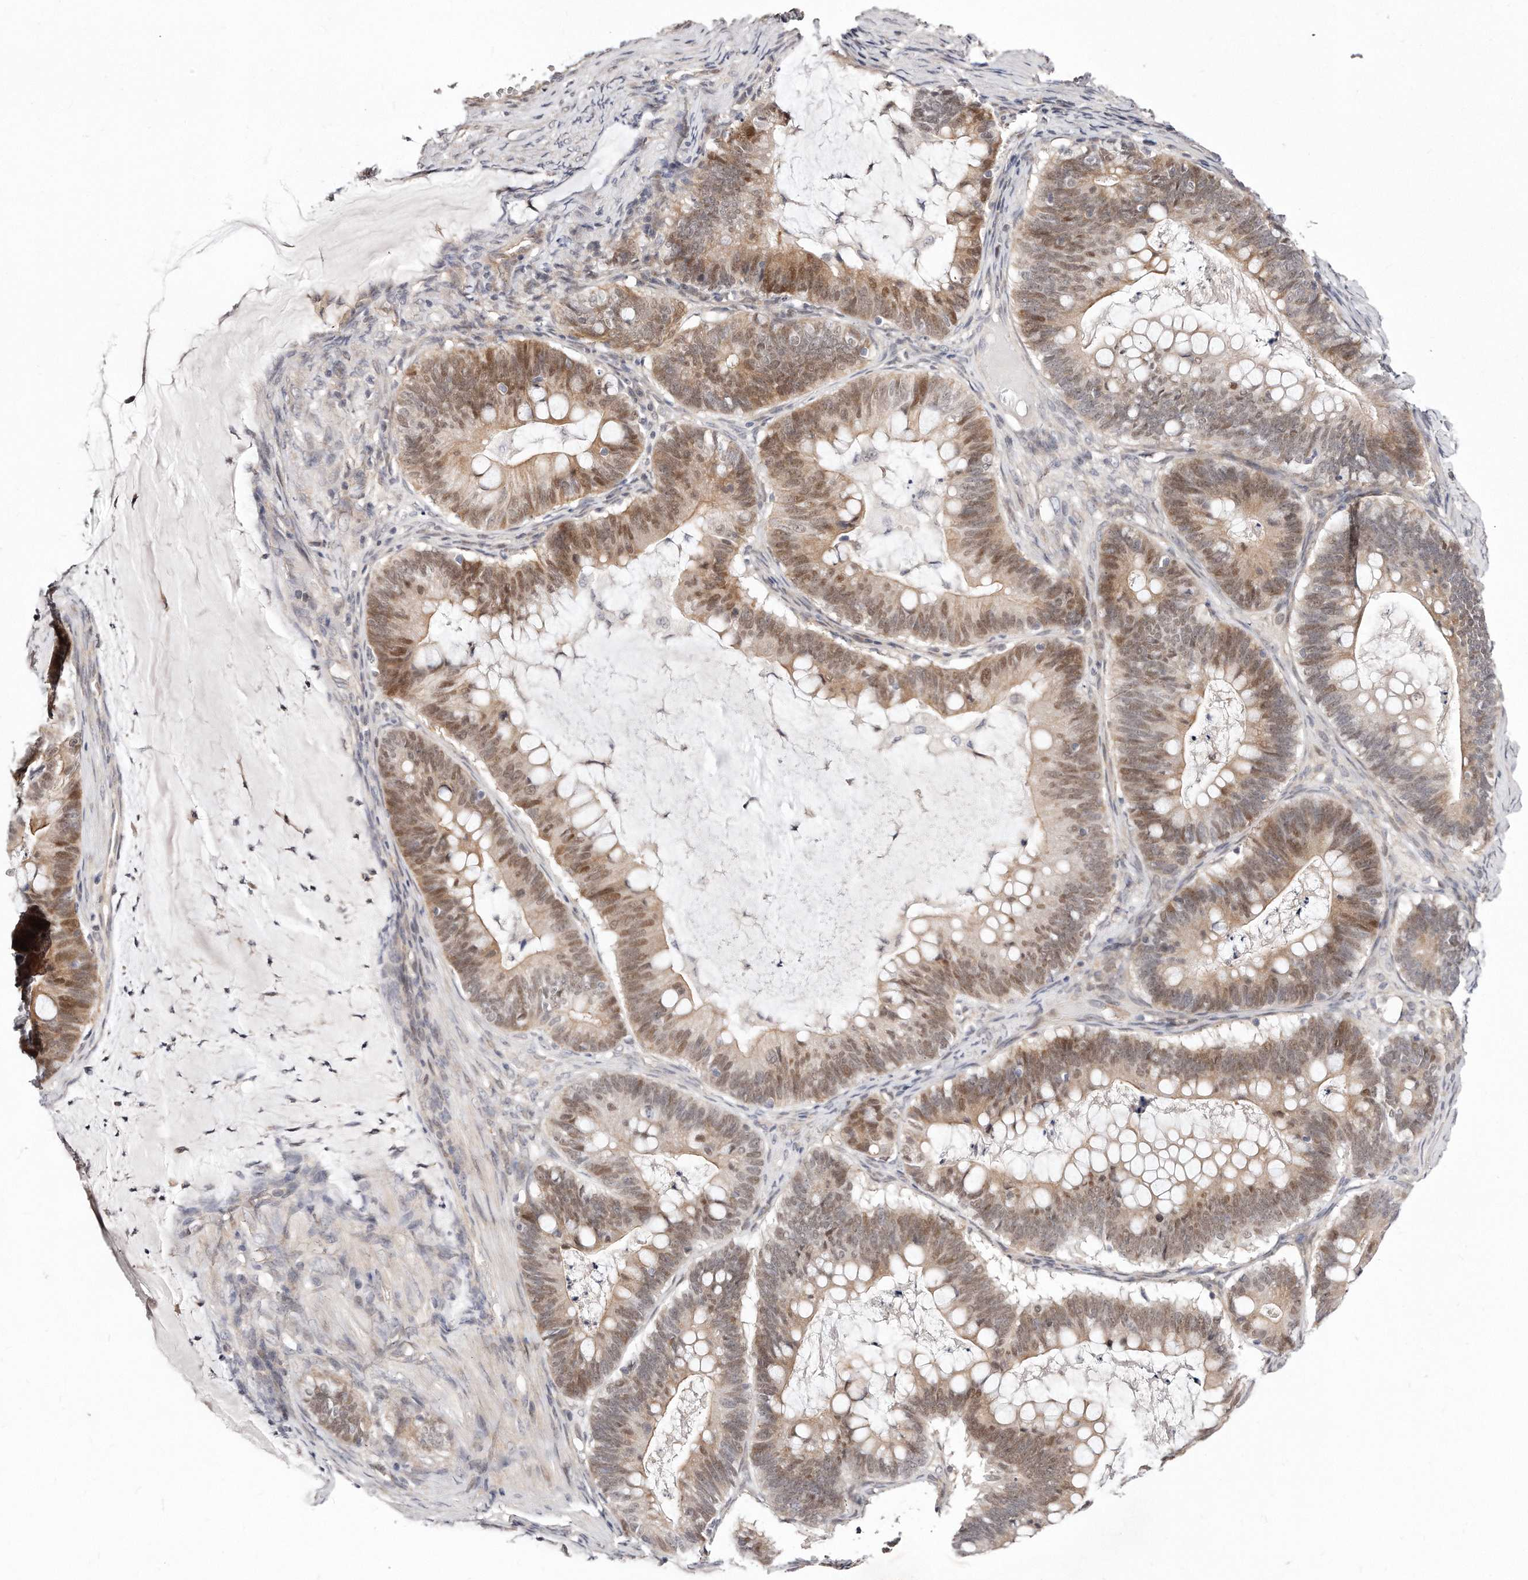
{"staining": {"intensity": "moderate", "quantity": "25%-75%", "location": "cytoplasmic/membranous,nuclear"}, "tissue": "ovarian cancer", "cell_type": "Tumor cells", "image_type": "cancer", "snomed": [{"axis": "morphology", "description": "Cystadenocarcinoma, mucinous, NOS"}, {"axis": "topography", "description": "Ovary"}], "caption": "This photomicrograph shows immunohistochemistry (IHC) staining of human mucinous cystadenocarcinoma (ovarian), with medium moderate cytoplasmic/membranous and nuclear positivity in approximately 25%-75% of tumor cells.", "gene": "CASZ1", "patient": {"sex": "female", "age": 61}}